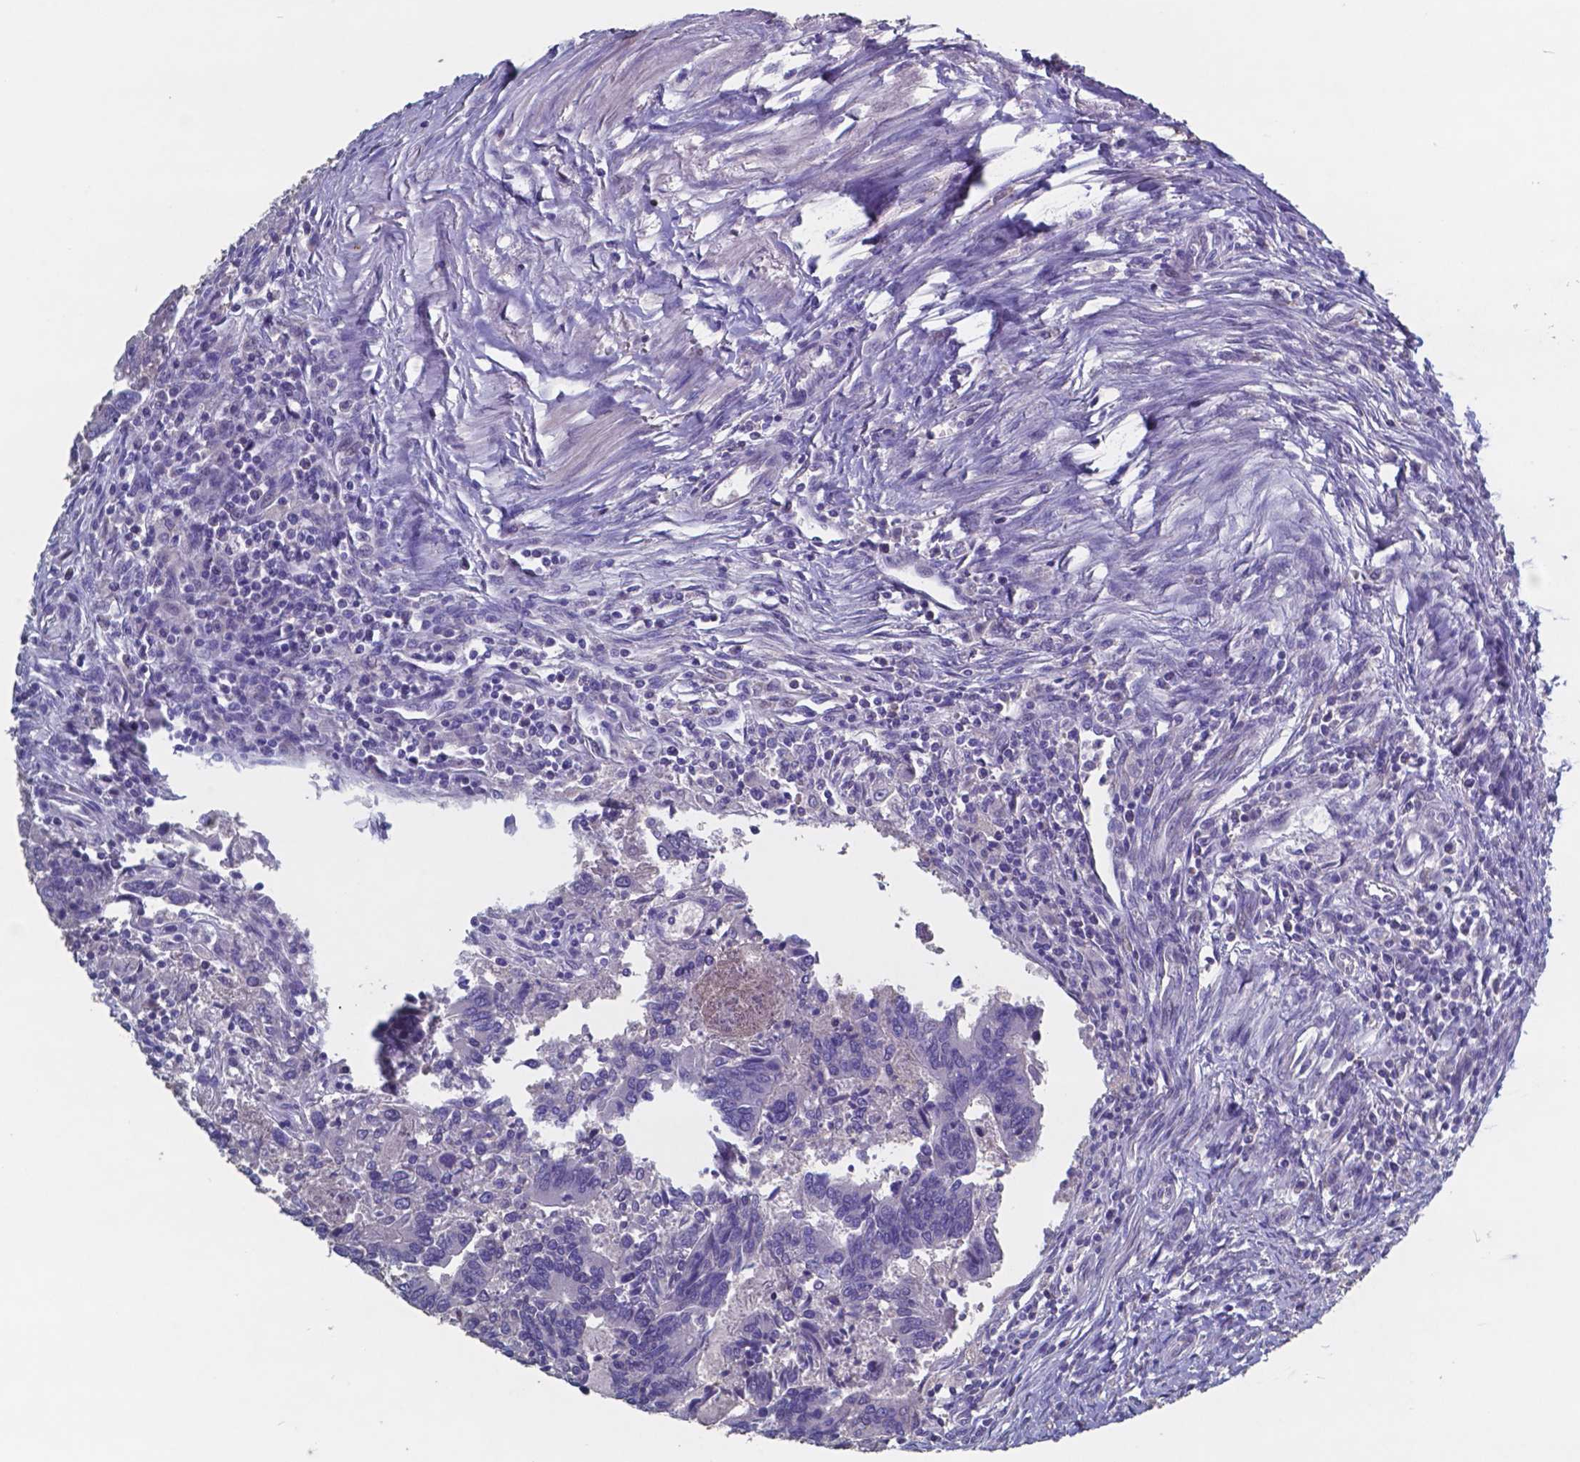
{"staining": {"intensity": "negative", "quantity": "none", "location": "none"}, "tissue": "colorectal cancer", "cell_type": "Tumor cells", "image_type": "cancer", "snomed": [{"axis": "morphology", "description": "Adenocarcinoma, NOS"}, {"axis": "topography", "description": "Colon"}], "caption": "Immunohistochemical staining of colorectal adenocarcinoma shows no significant expression in tumor cells.", "gene": "TTR", "patient": {"sex": "female", "age": 67}}